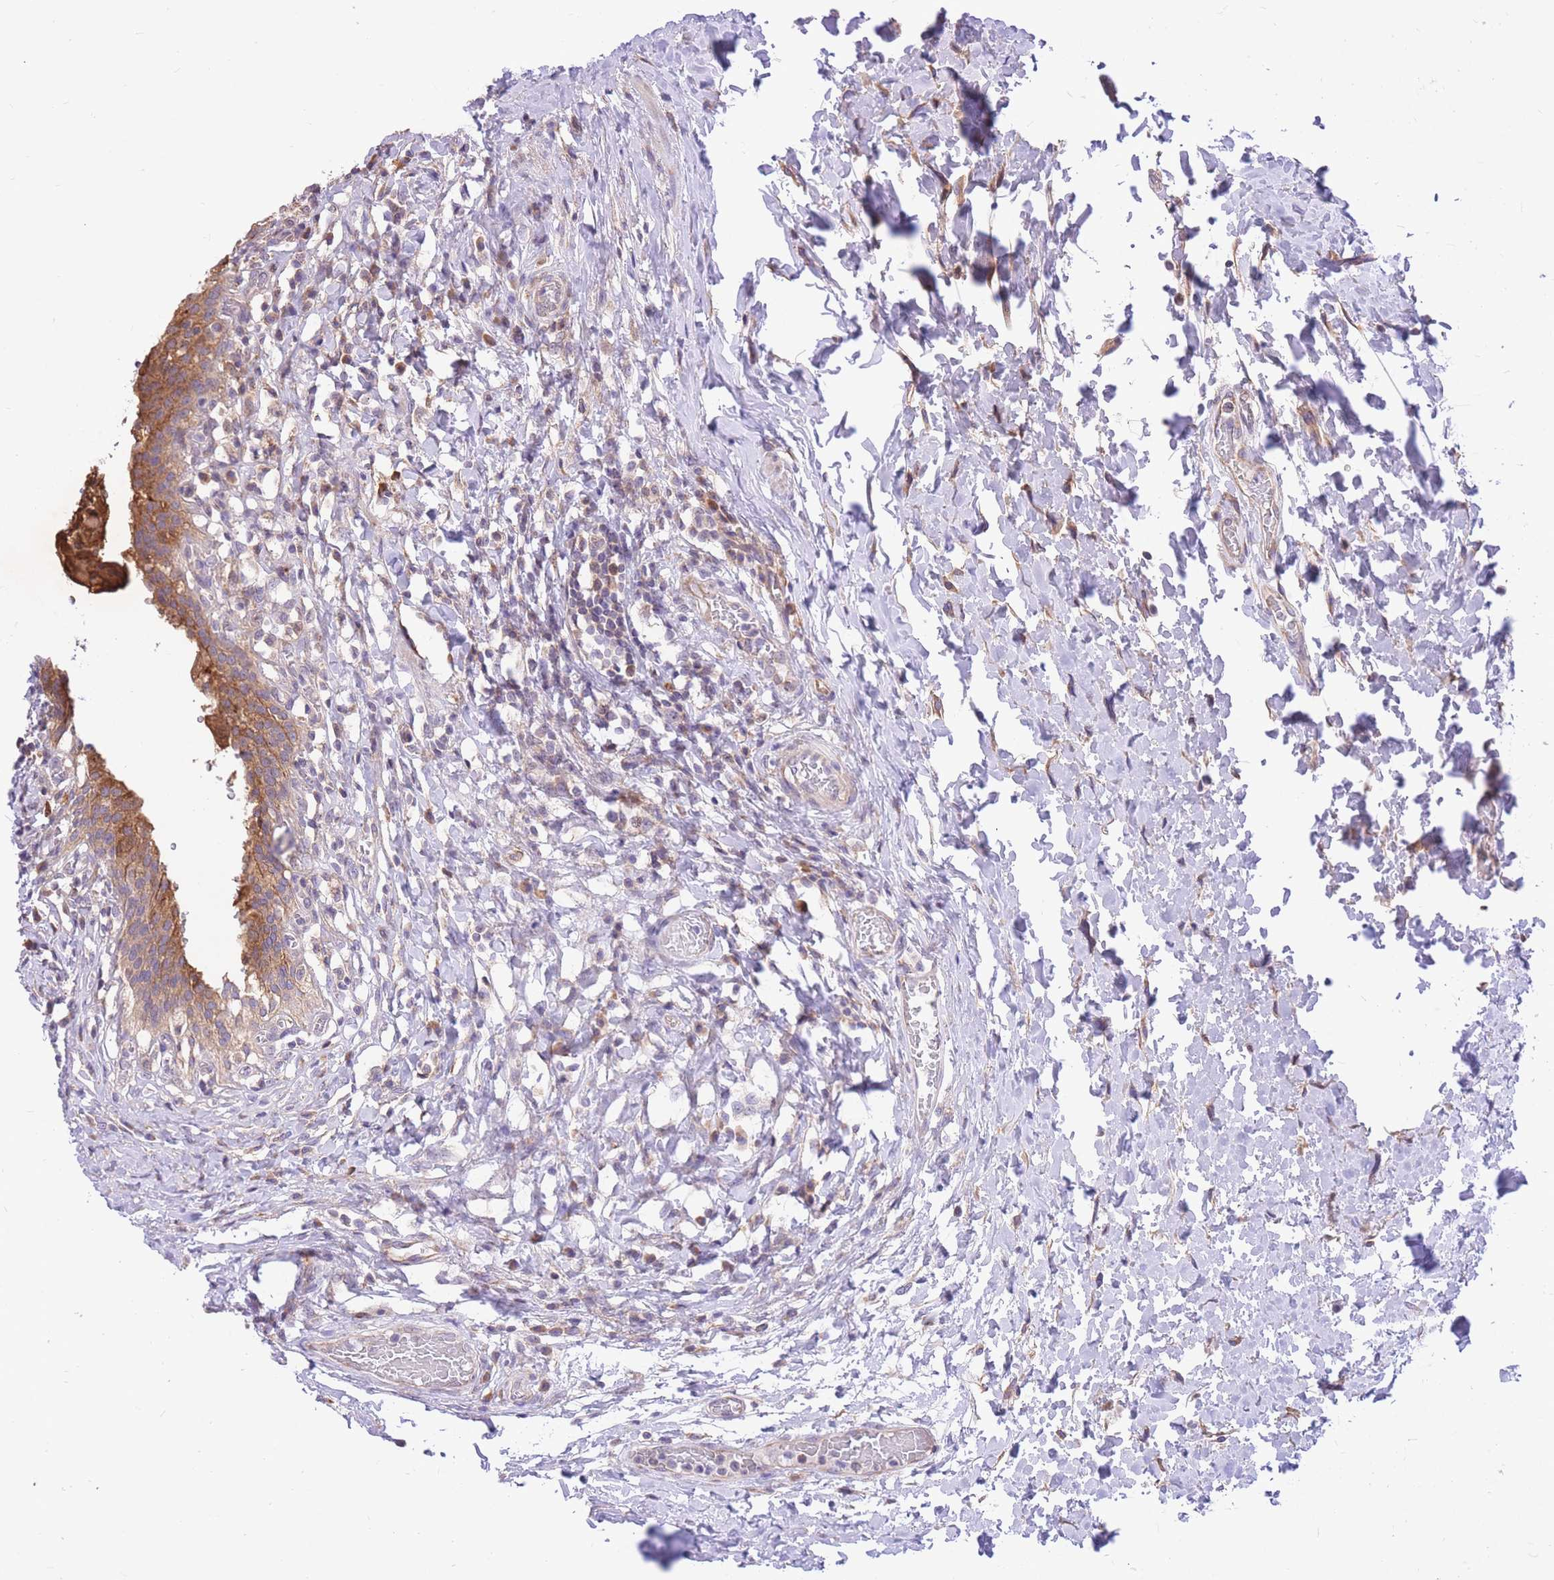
{"staining": {"intensity": "moderate", "quantity": "25%-75%", "location": "cytoplasmic/membranous"}, "tissue": "urinary bladder", "cell_type": "Urothelial cells", "image_type": "normal", "snomed": [{"axis": "morphology", "description": "Normal tissue, NOS"}, {"axis": "morphology", "description": "Inflammation, NOS"}, {"axis": "topography", "description": "Urinary bladder"}], "caption": "A medium amount of moderate cytoplasmic/membranous positivity is appreciated in about 25%-75% of urothelial cells in unremarkable urinary bladder. The protein is shown in brown color, while the nuclei are stained blue.", "gene": "TOPAZ1", "patient": {"sex": "male", "age": 64}}